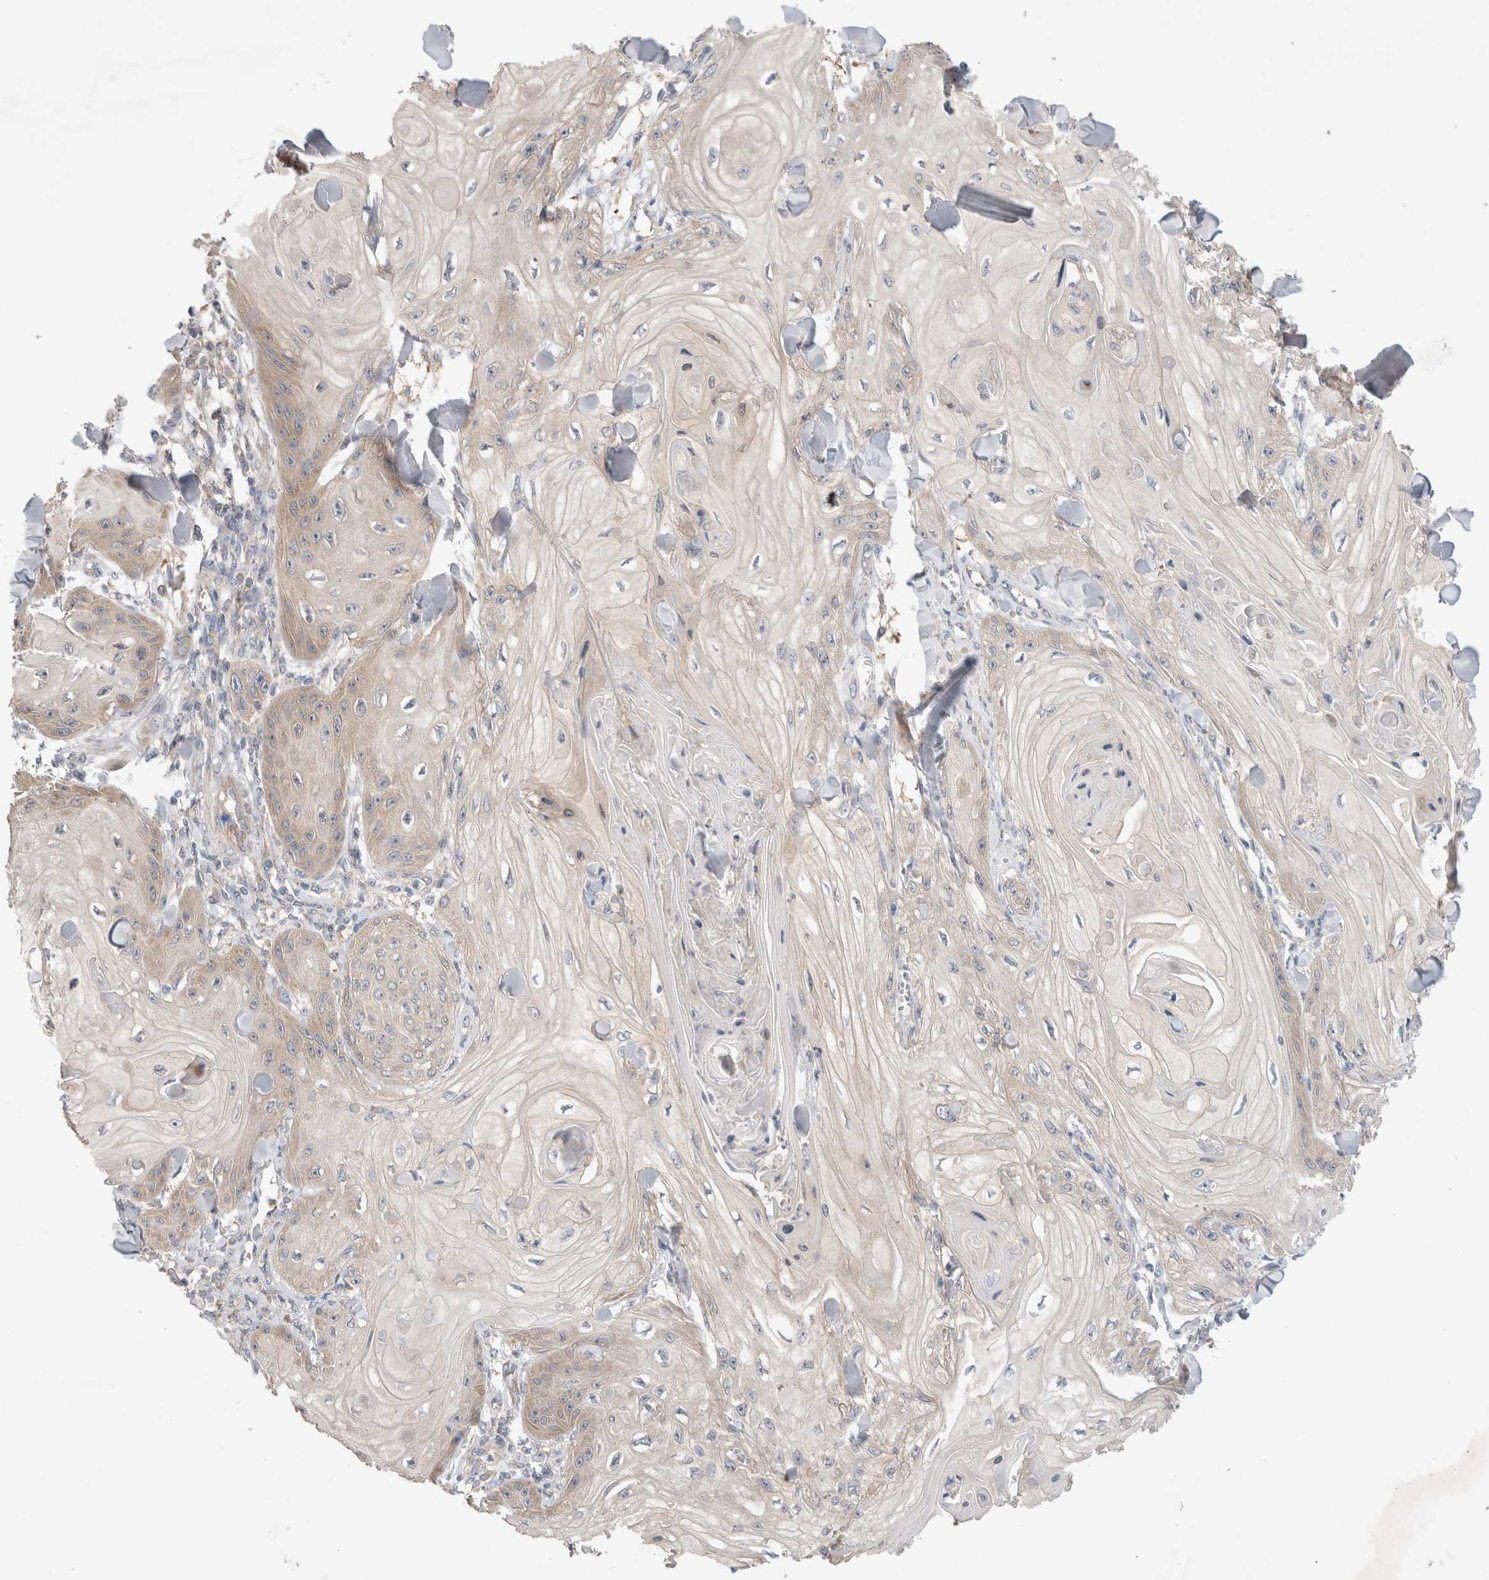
{"staining": {"intensity": "negative", "quantity": "none", "location": "none"}, "tissue": "skin cancer", "cell_type": "Tumor cells", "image_type": "cancer", "snomed": [{"axis": "morphology", "description": "Squamous cell carcinoma, NOS"}, {"axis": "topography", "description": "Skin"}], "caption": "High power microscopy photomicrograph of an immunohistochemistry (IHC) photomicrograph of squamous cell carcinoma (skin), revealing no significant expression in tumor cells. (Immunohistochemistry (ihc), brightfield microscopy, high magnification).", "gene": "IFT74", "patient": {"sex": "male", "age": 74}}